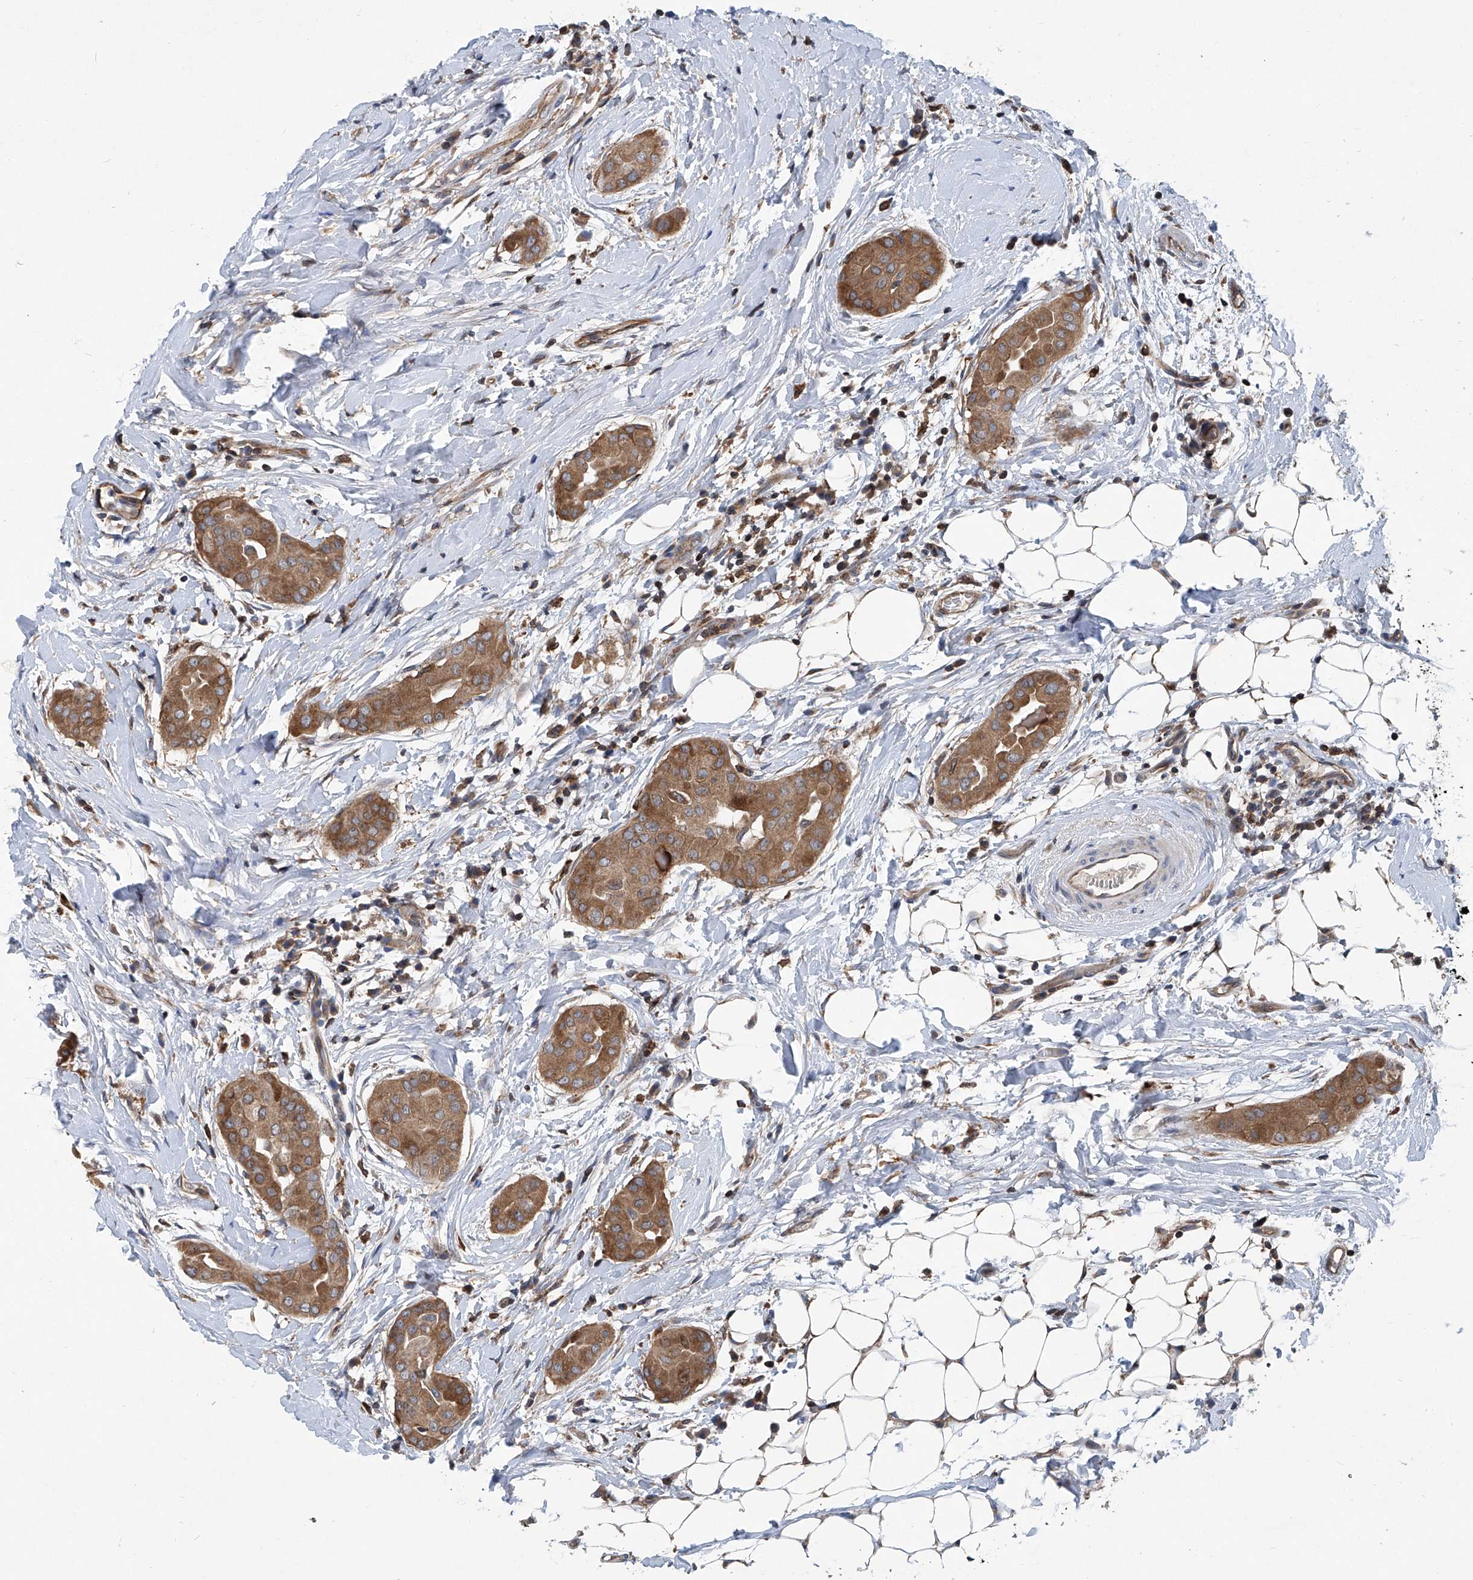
{"staining": {"intensity": "moderate", "quantity": ">75%", "location": "cytoplasmic/membranous"}, "tissue": "thyroid cancer", "cell_type": "Tumor cells", "image_type": "cancer", "snomed": [{"axis": "morphology", "description": "Papillary adenocarcinoma, NOS"}, {"axis": "topography", "description": "Thyroid gland"}], "caption": "Moderate cytoplasmic/membranous staining for a protein is present in approximately >75% of tumor cells of thyroid cancer (papillary adenocarcinoma) using IHC.", "gene": "TRIM38", "patient": {"sex": "male", "age": 33}}